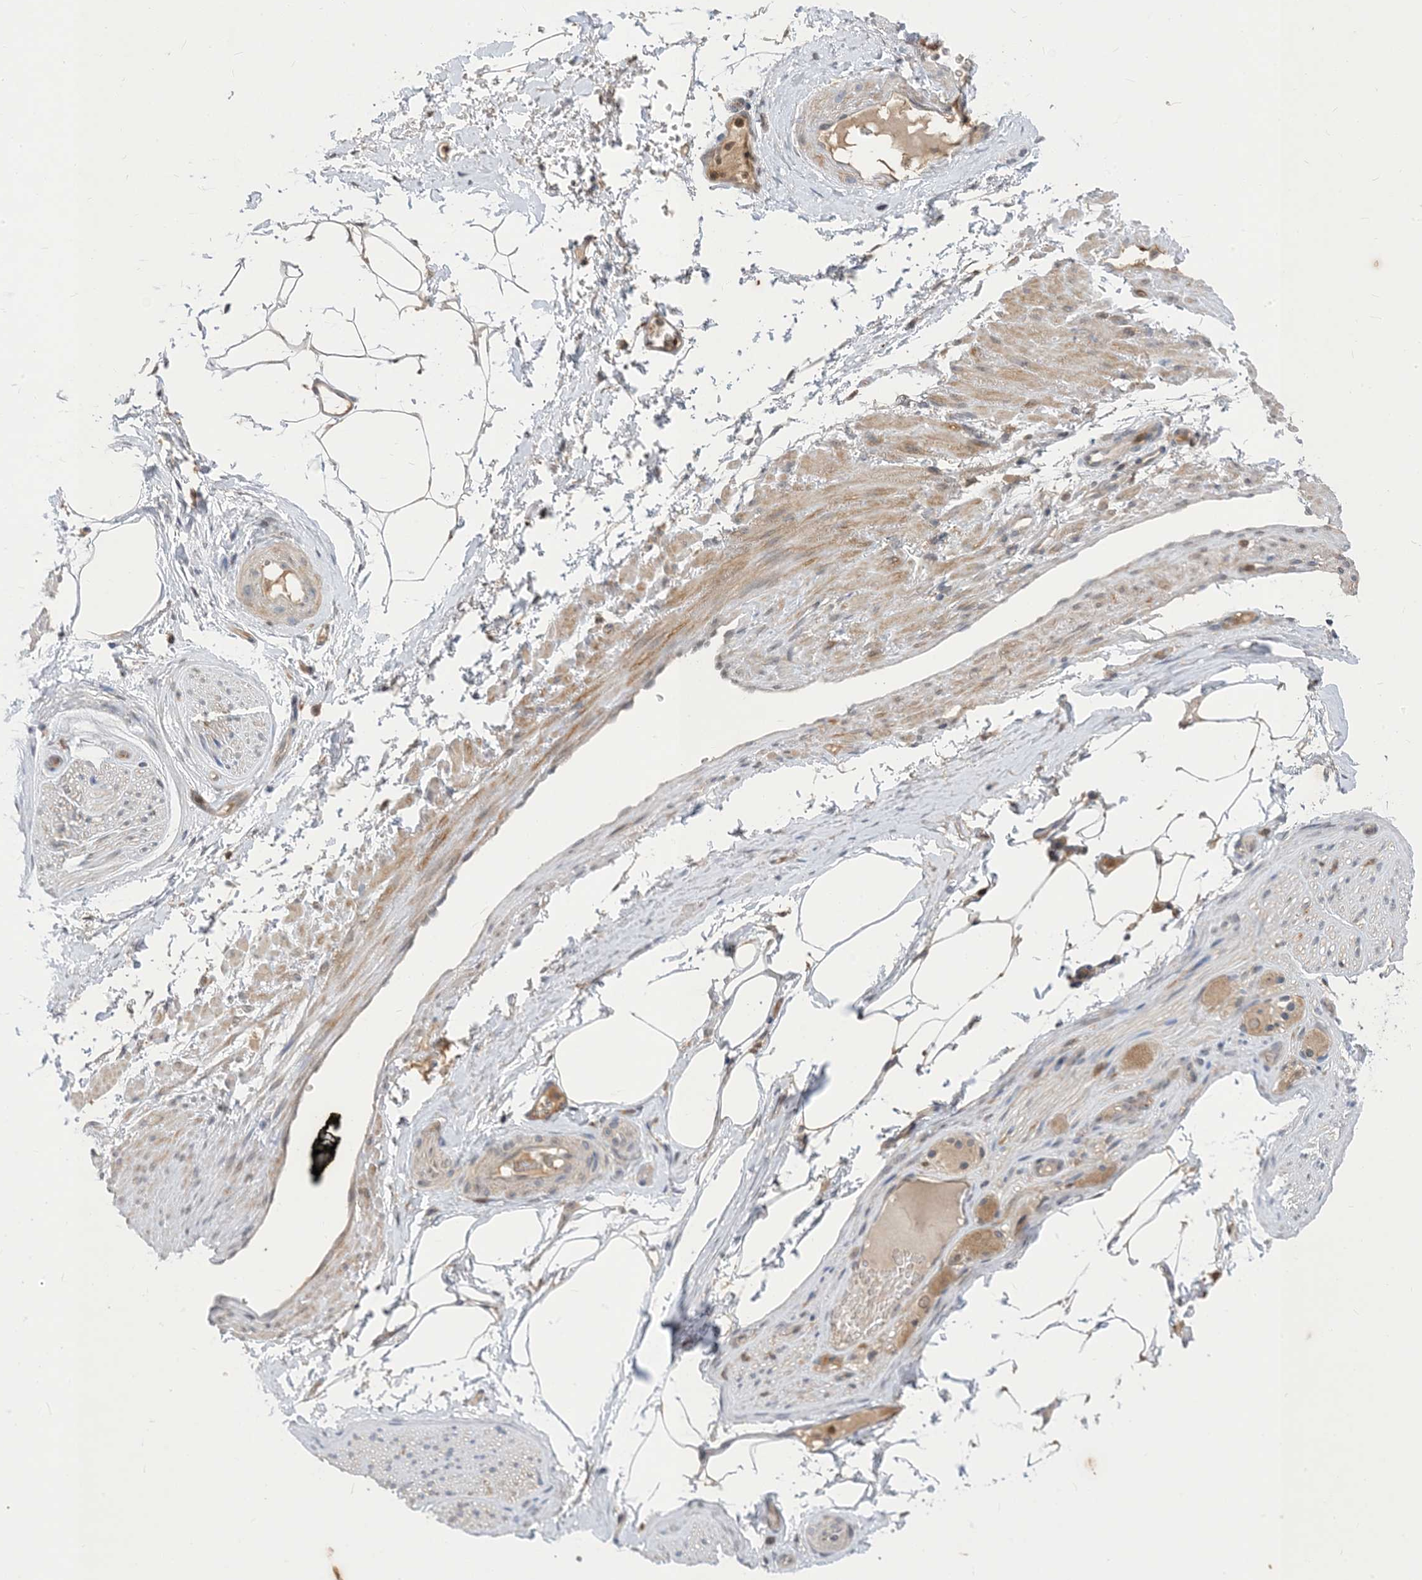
{"staining": {"intensity": "moderate", "quantity": "25%-75%", "location": "cytoplasmic/membranous"}, "tissue": "adipose tissue", "cell_type": "Adipocytes", "image_type": "normal", "snomed": [{"axis": "morphology", "description": "Normal tissue, NOS"}, {"axis": "morphology", "description": "Adenocarcinoma, Low grade"}, {"axis": "topography", "description": "Prostate"}, {"axis": "topography", "description": "Peripheral nerve tissue"}], "caption": "Immunohistochemical staining of benign adipose tissue displays 25%-75% levels of moderate cytoplasmic/membranous protein staining in about 25%-75% of adipocytes.", "gene": "NAGK", "patient": {"sex": "male", "age": 63}}